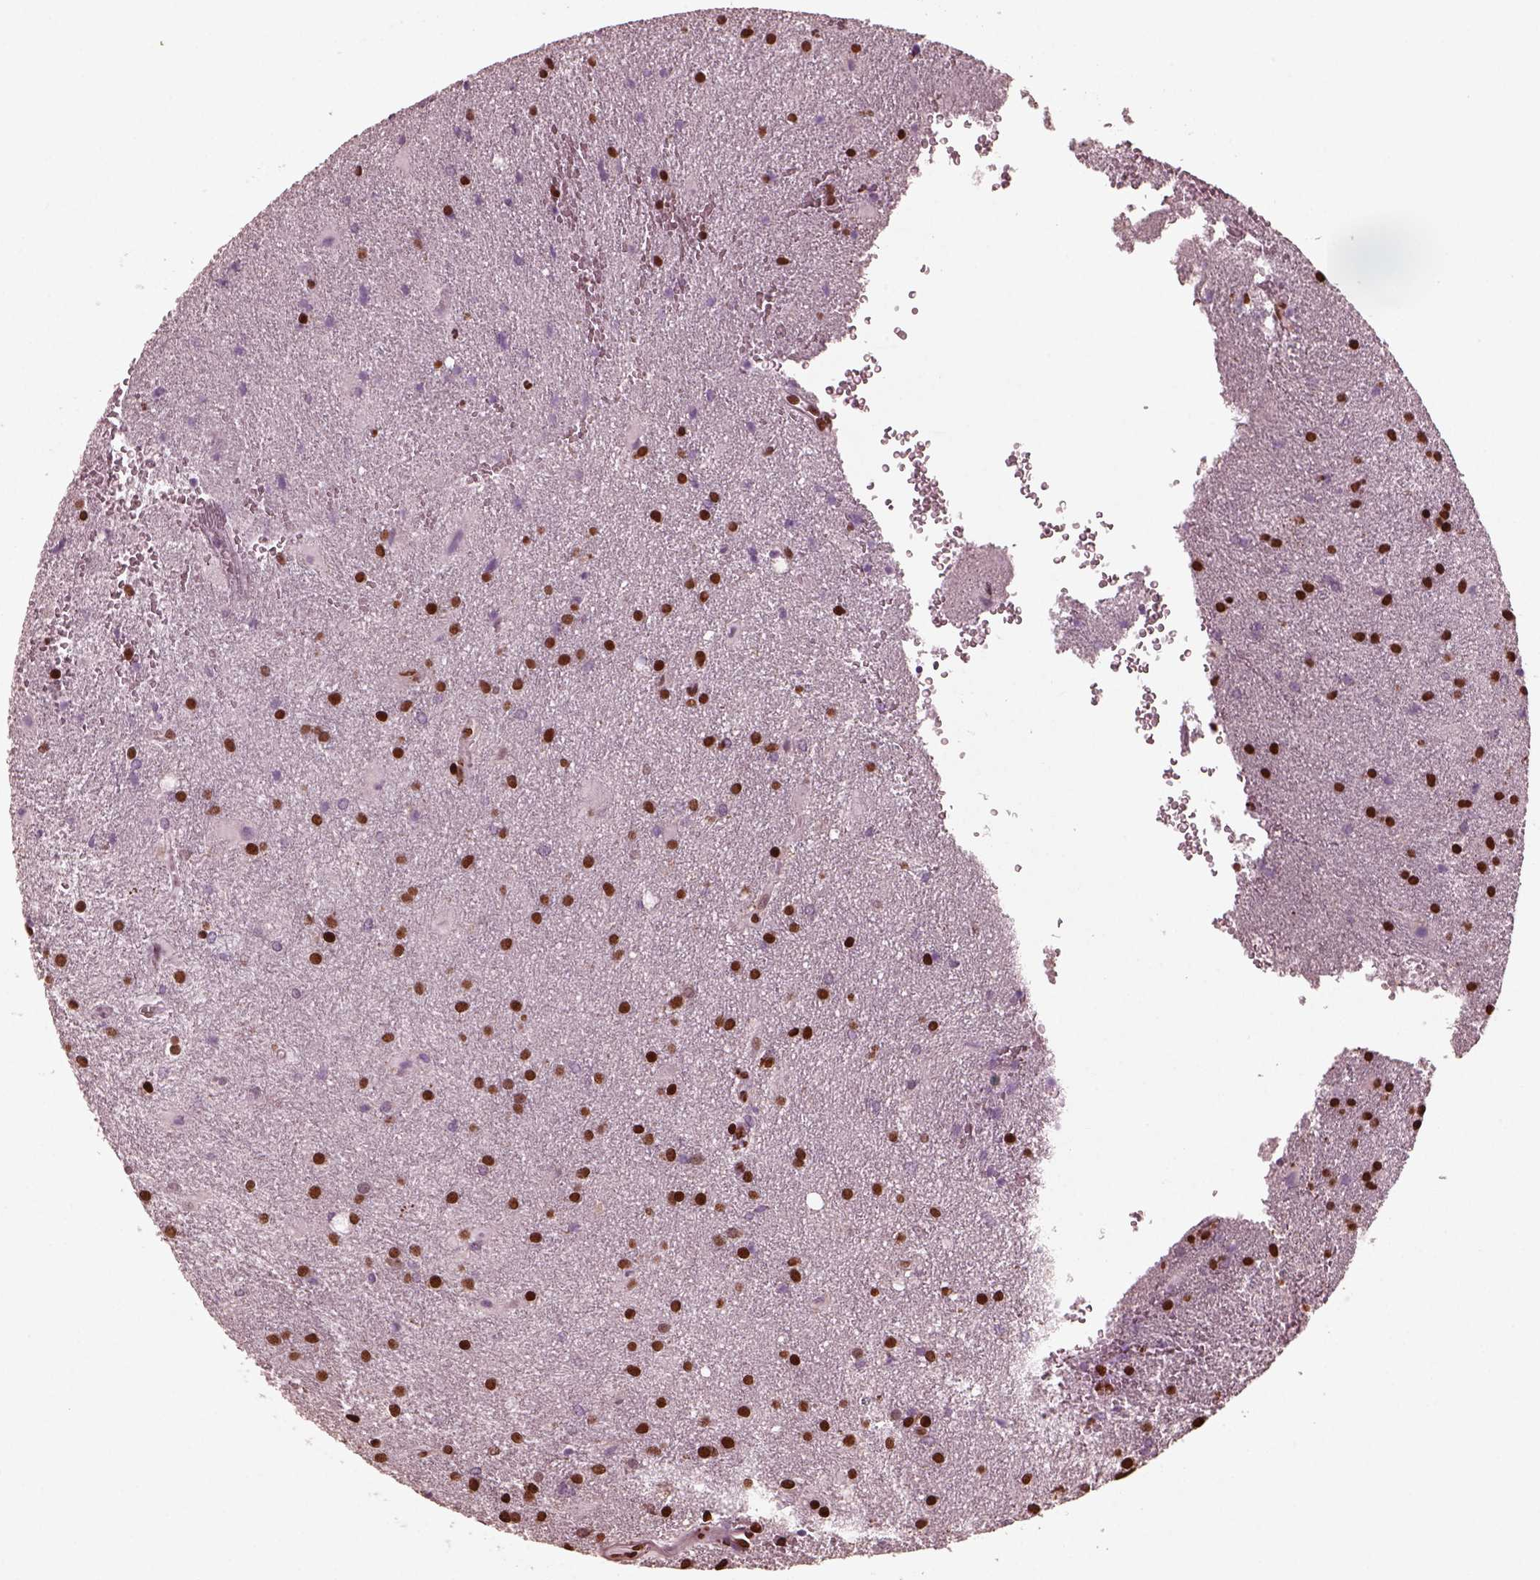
{"staining": {"intensity": "strong", "quantity": ">75%", "location": "nuclear"}, "tissue": "glioma", "cell_type": "Tumor cells", "image_type": "cancer", "snomed": [{"axis": "morphology", "description": "Glioma, malignant, Low grade"}, {"axis": "topography", "description": "Brain"}], "caption": "High-power microscopy captured an IHC micrograph of glioma, revealing strong nuclear expression in approximately >75% of tumor cells. (DAB (3,3'-diaminobenzidine) IHC, brown staining for protein, blue staining for nuclei).", "gene": "NSD1", "patient": {"sex": "male", "age": 58}}